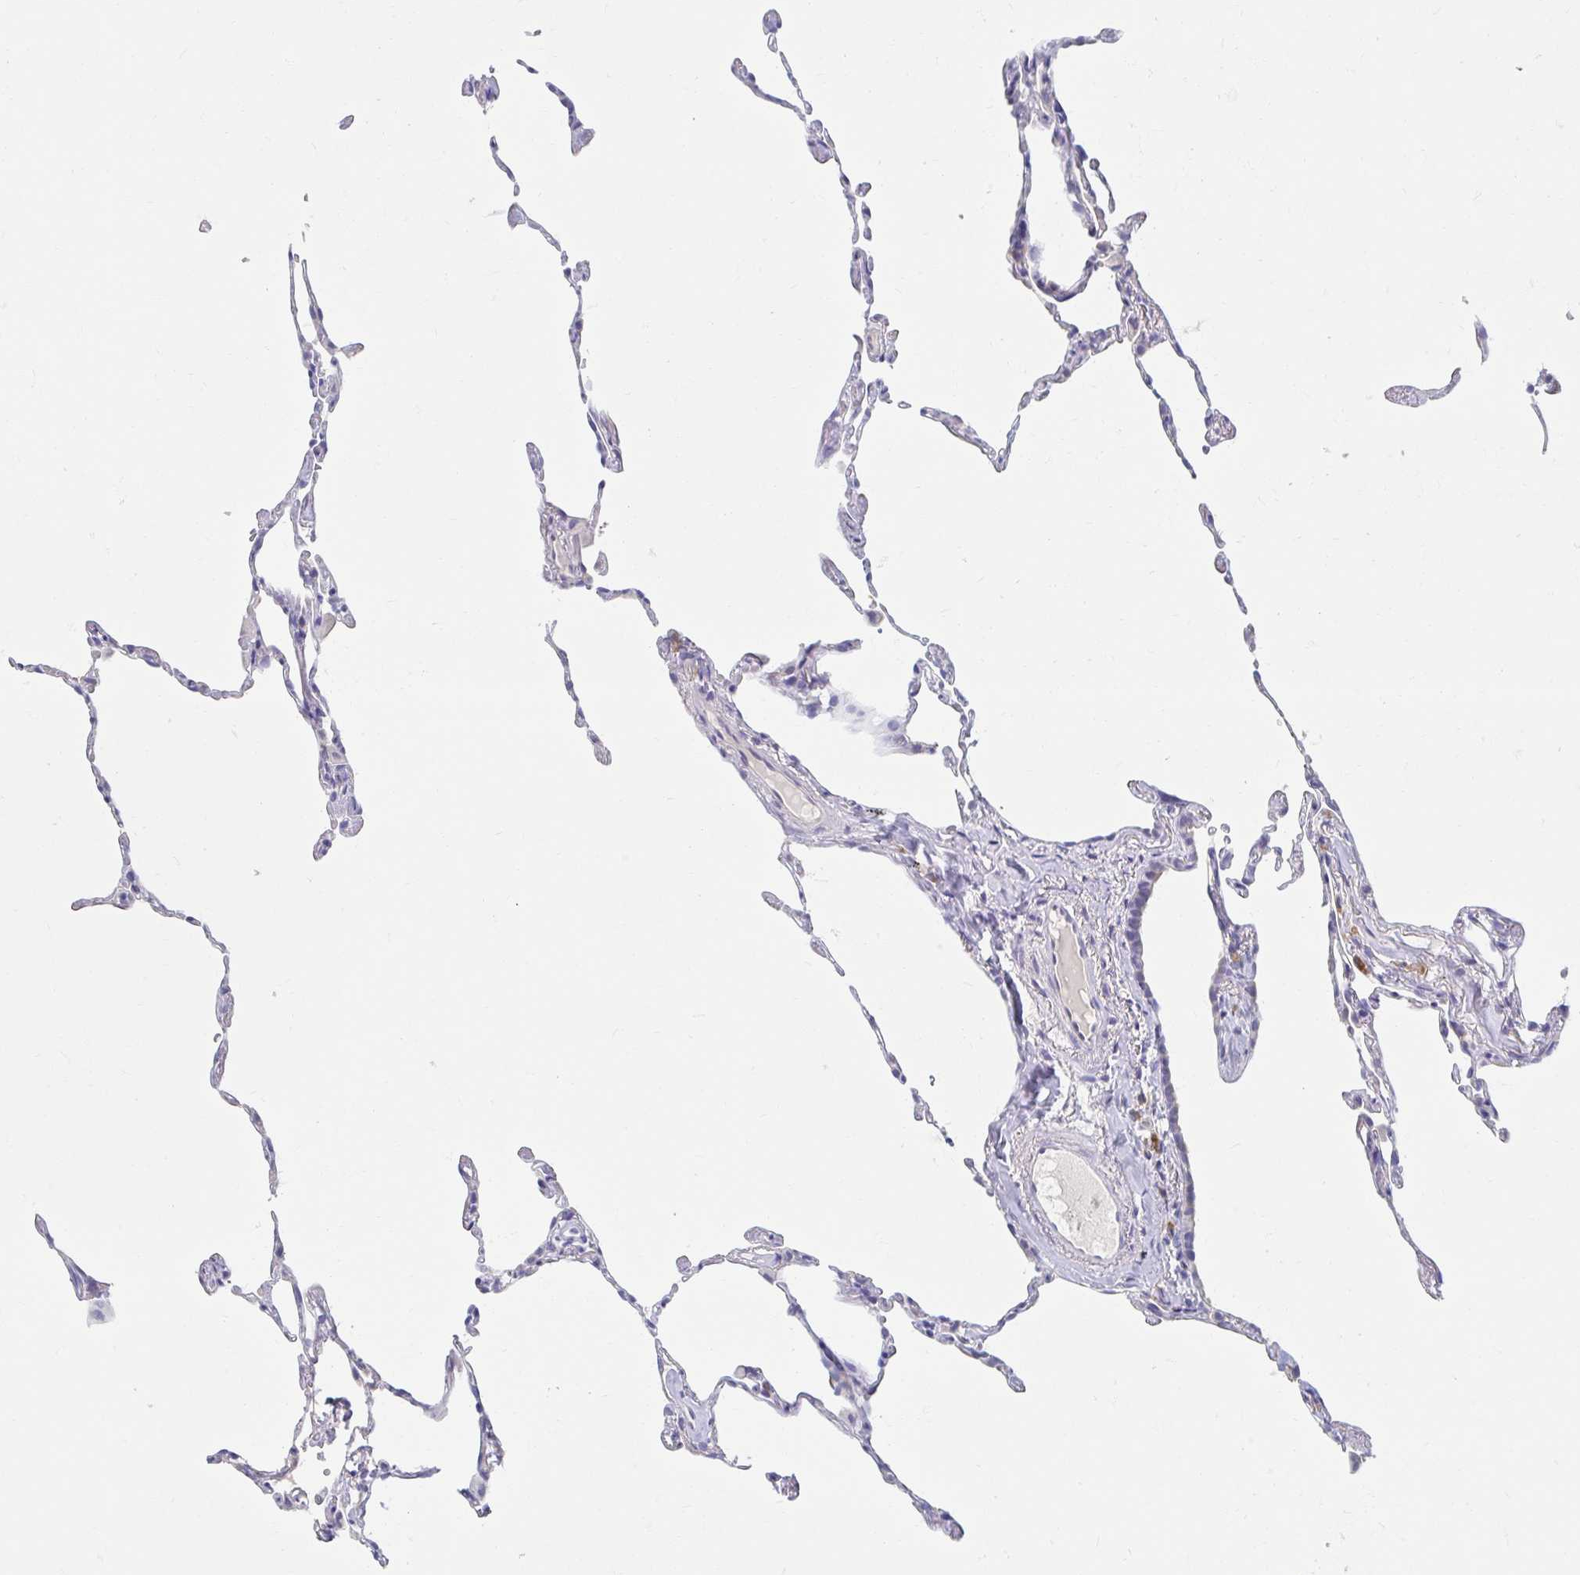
{"staining": {"intensity": "negative", "quantity": "none", "location": "none"}, "tissue": "lung", "cell_type": "Alveolar cells", "image_type": "normal", "snomed": [{"axis": "morphology", "description": "Normal tissue, NOS"}, {"axis": "topography", "description": "Lung"}], "caption": "Immunohistochemical staining of benign lung displays no significant staining in alveolar cells. (DAB immunohistochemistry, high magnification).", "gene": "MYLK2", "patient": {"sex": "female", "age": 57}}